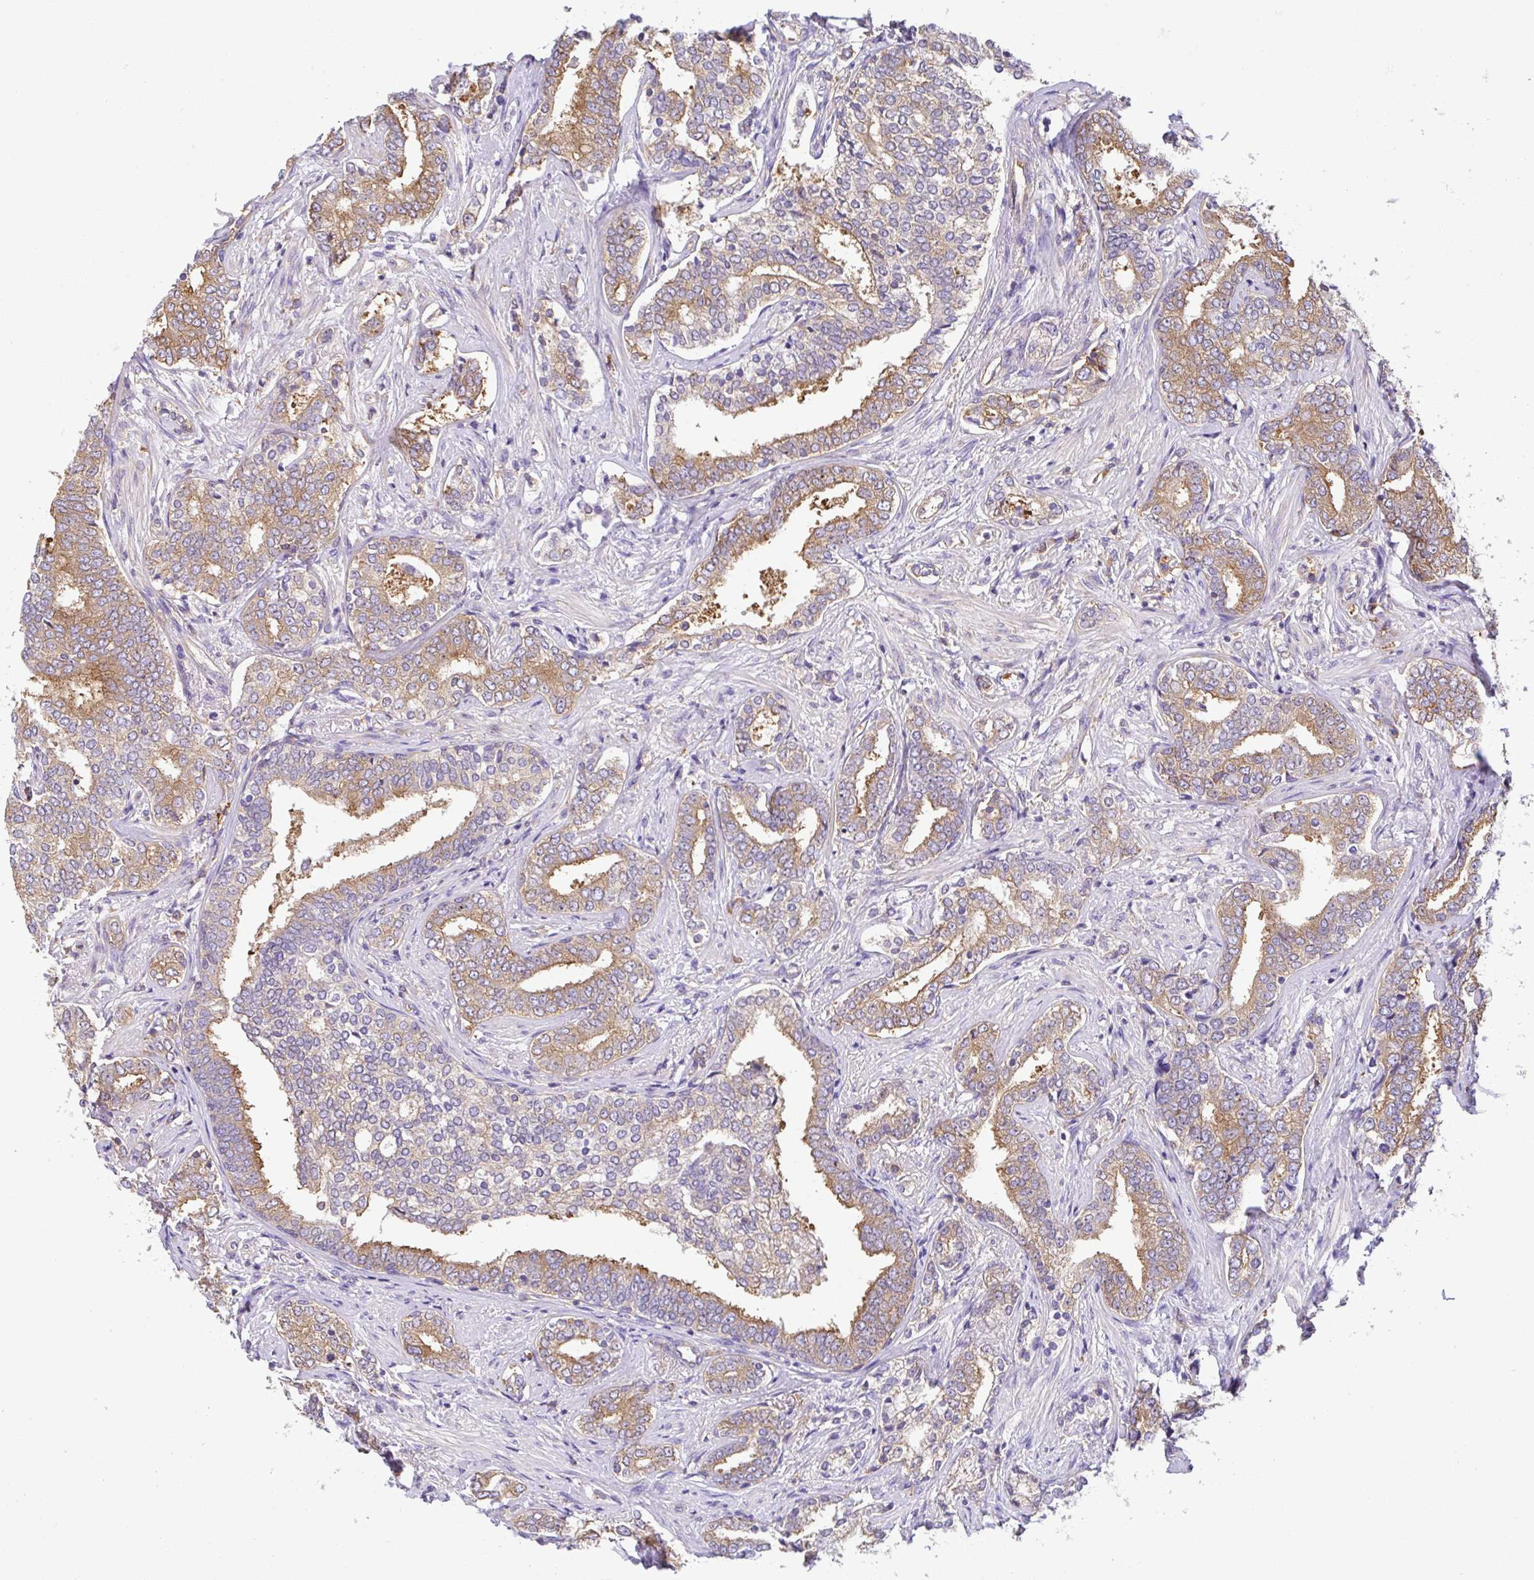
{"staining": {"intensity": "moderate", "quantity": "25%-75%", "location": "cytoplasmic/membranous"}, "tissue": "prostate cancer", "cell_type": "Tumor cells", "image_type": "cancer", "snomed": [{"axis": "morphology", "description": "Adenocarcinoma, High grade"}, {"axis": "topography", "description": "Prostate"}], "caption": "Tumor cells display medium levels of moderate cytoplasmic/membranous positivity in approximately 25%-75% of cells in prostate adenocarcinoma (high-grade). (DAB (3,3'-diaminobenzidine) IHC, brown staining for protein, blue staining for nuclei).", "gene": "GFPT2", "patient": {"sex": "male", "age": 72}}